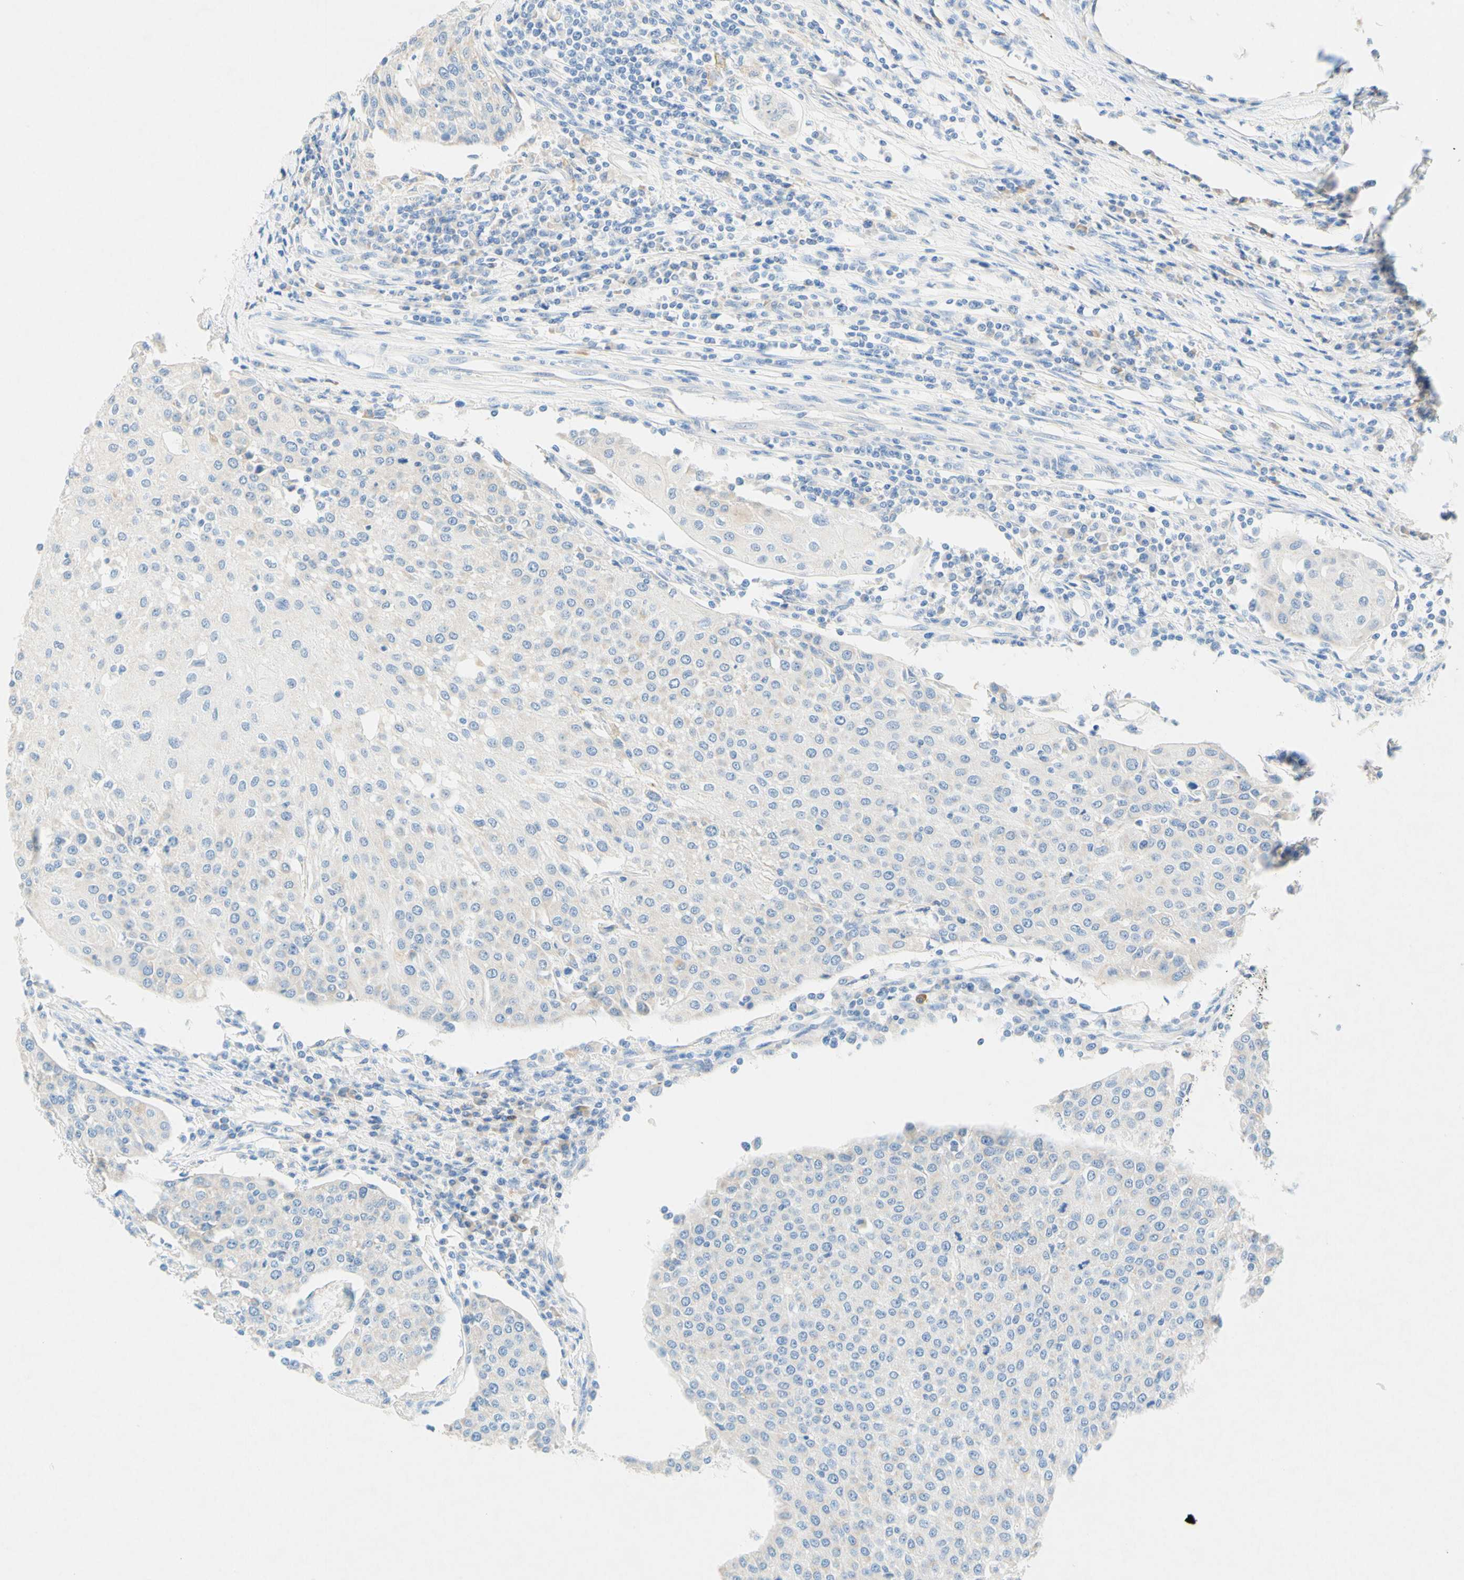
{"staining": {"intensity": "negative", "quantity": "none", "location": "none"}, "tissue": "urothelial cancer", "cell_type": "Tumor cells", "image_type": "cancer", "snomed": [{"axis": "morphology", "description": "Urothelial carcinoma, High grade"}, {"axis": "topography", "description": "Urinary bladder"}], "caption": "Immunohistochemical staining of urothelial cancer reveals no significant staining in tumor cells. (Immunohistochemistry, brightfield microscopy, high magnification).", "gene": "SLC46A1", "patient": {"sex": "female", "age": 85}}